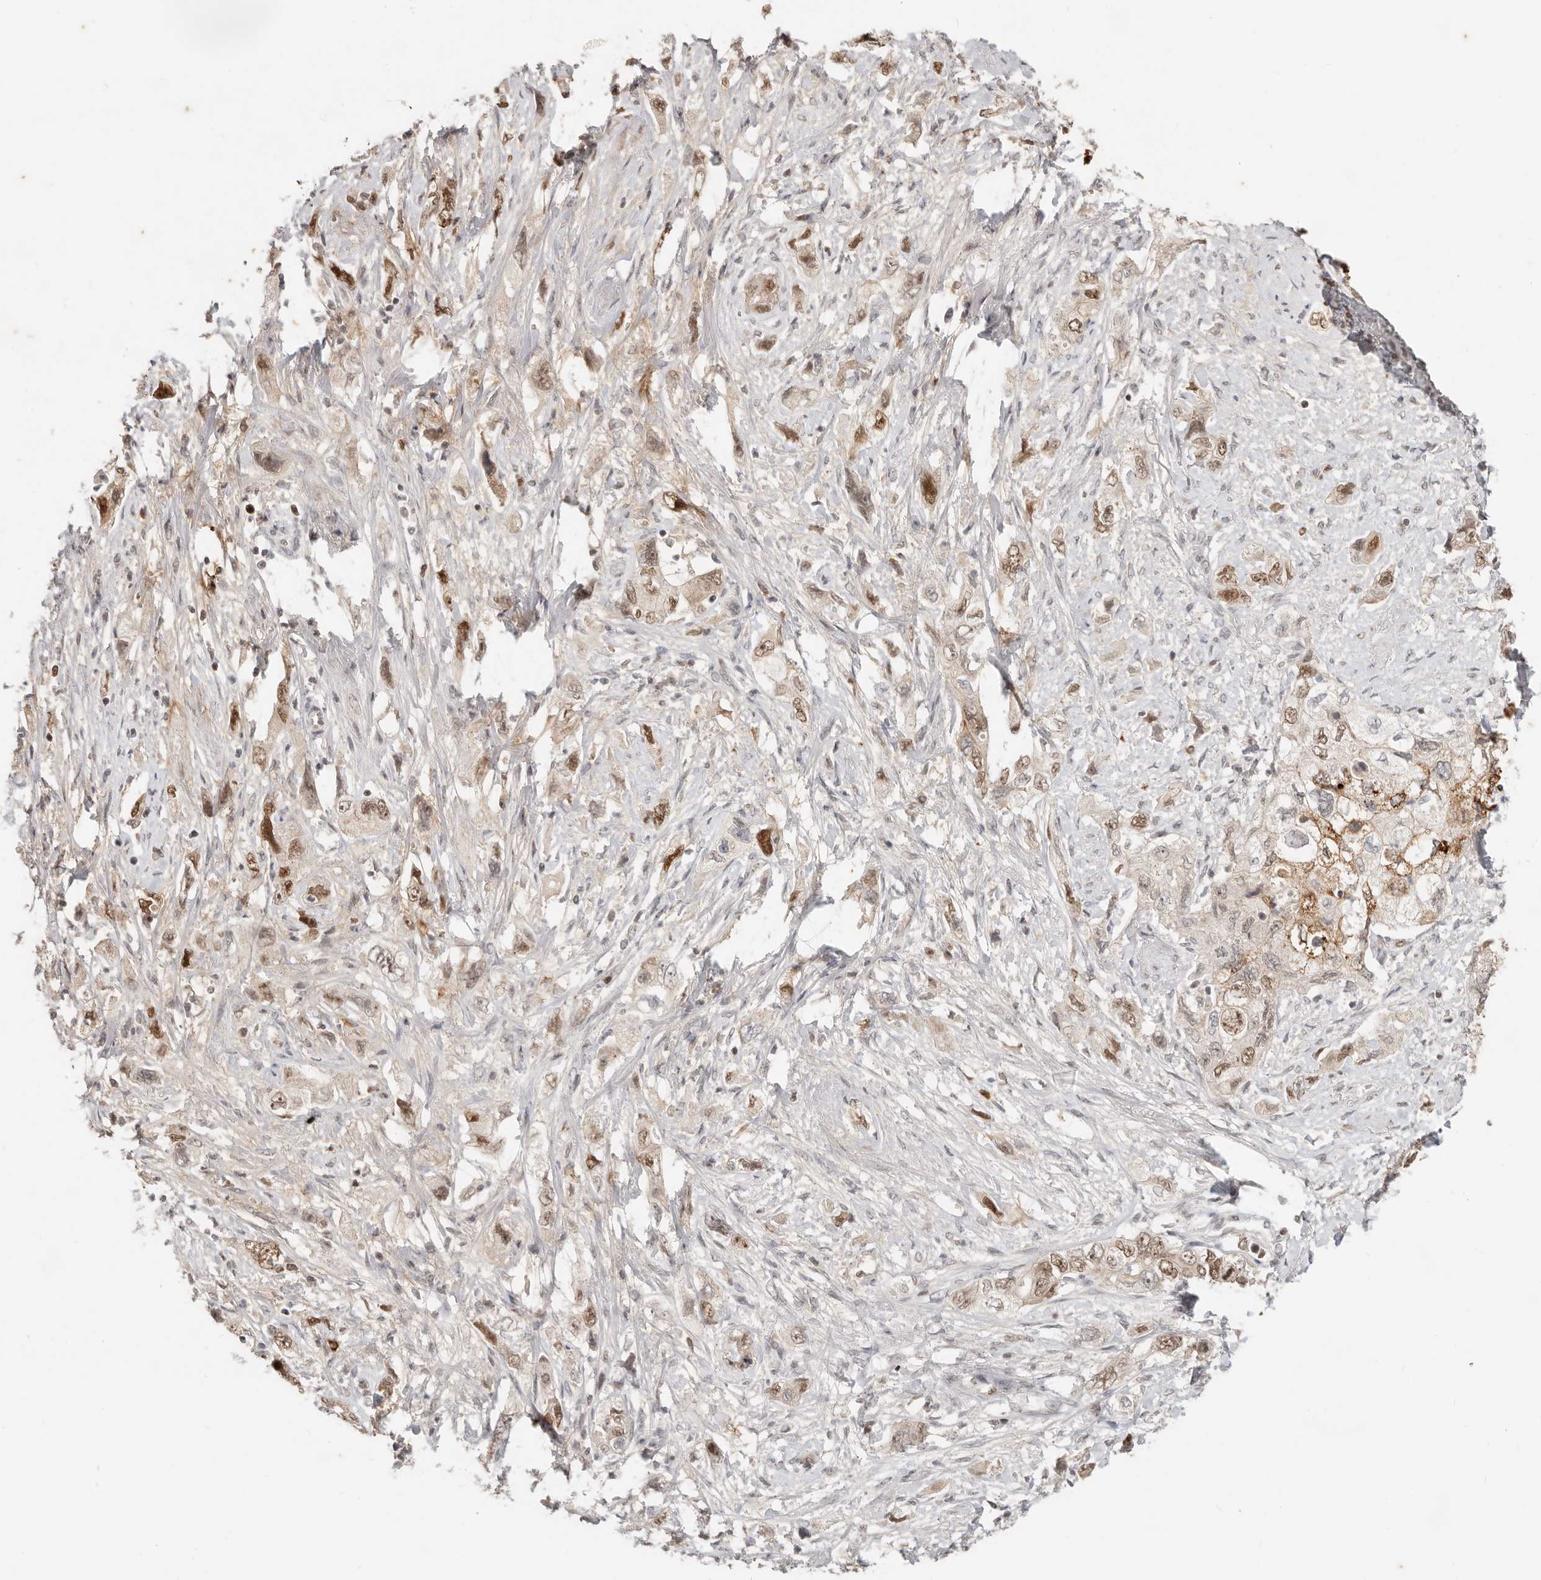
{"staining": {"intensity": "moderate", "quantity": ">75%", "location": "nuclear"}, "tissue": "pancreatic cancer", "cell_type": "Tumor cells", "image_type": "cancer", "snomed": [{"axis": "morphology", "description": "Adenocarcinoma, NOS"}, {"axis": "topography", "description": "Pancreas"}], "caption": "Pancreatic cancer (adenocarcinoma) stained with a brown dye shows moderate nuclear positive expression in approximately >75% of tumor cells.", "gene": "RFC2", "patient": {"sex": "female", "age": 73}}